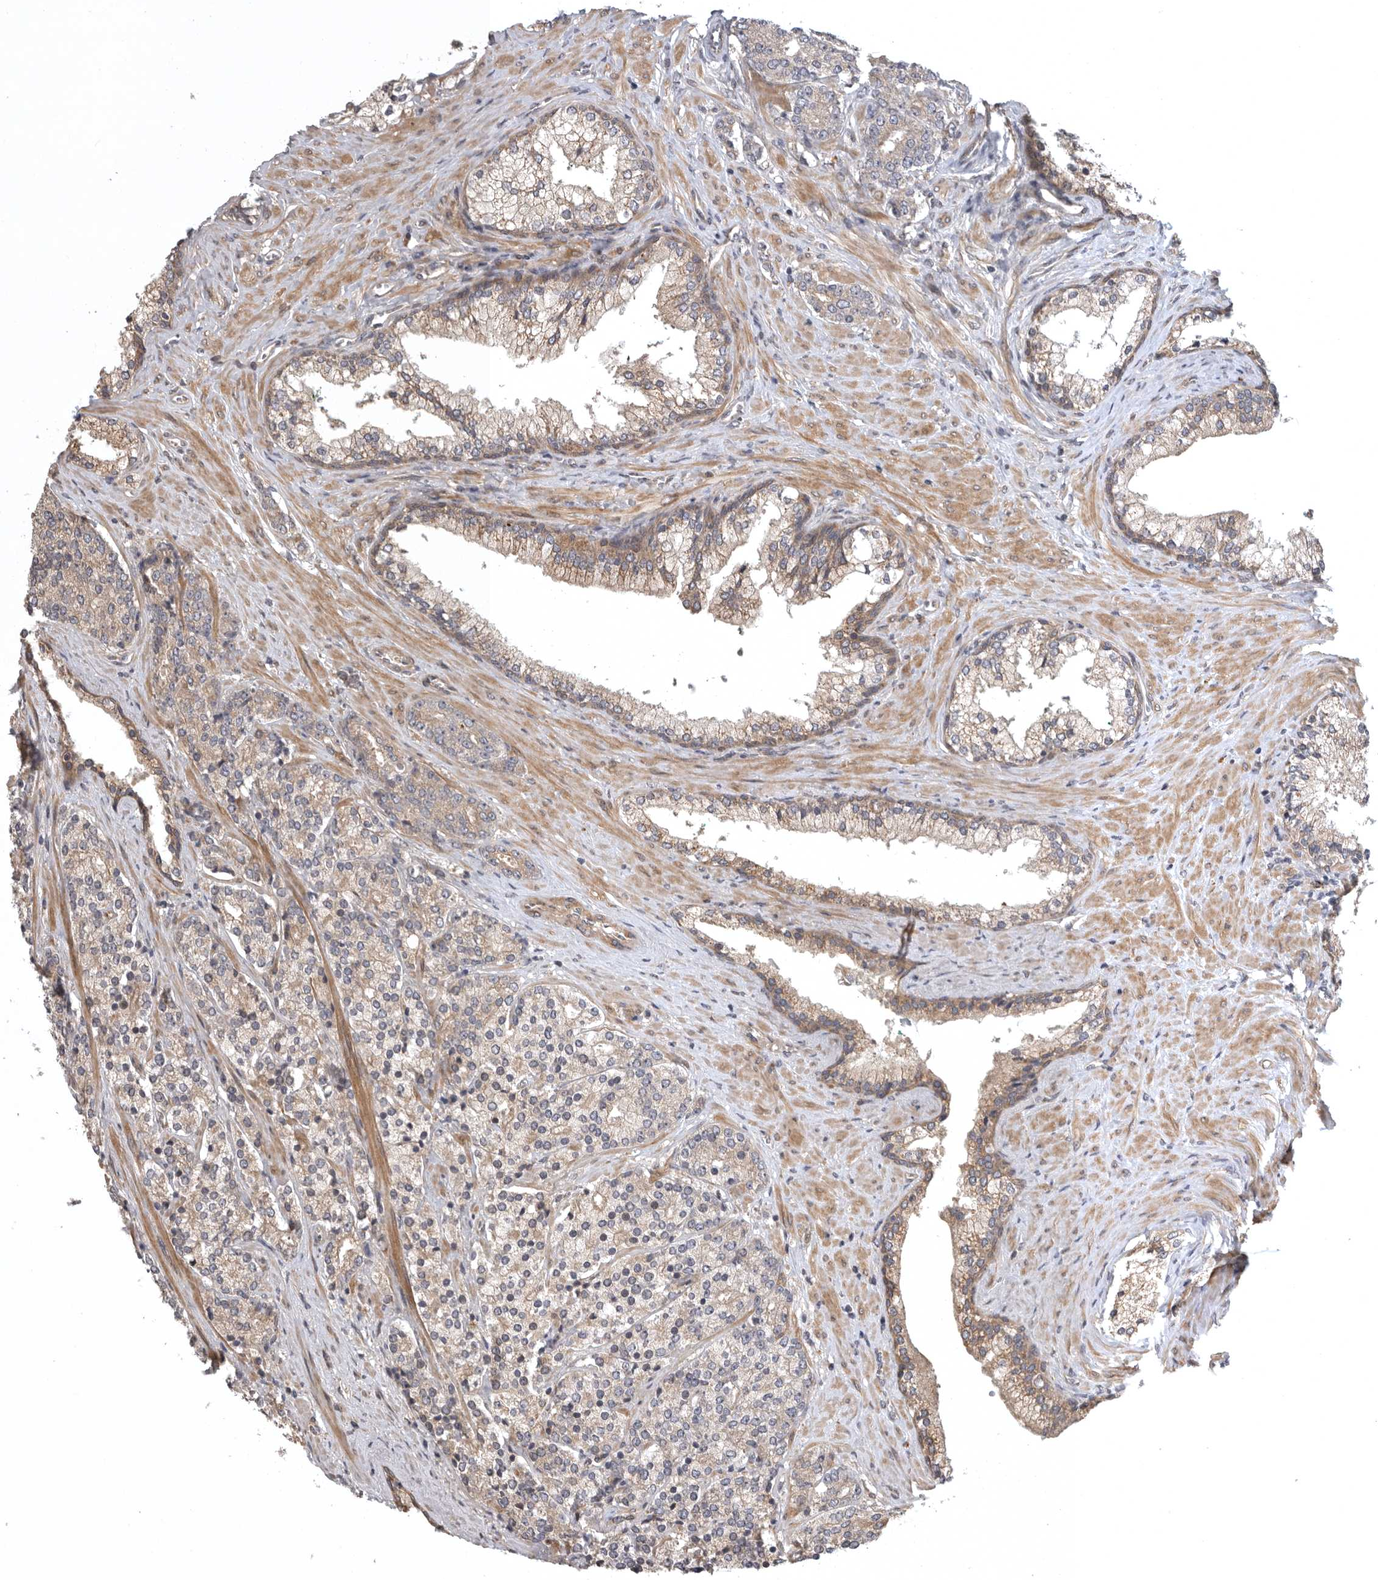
{"staining": {"intensity": "weak", "quantity": "<25%", "location": "cytoplasmic/membranous"}, "tissue": "prostate cancer", "cell_type": "Tumor cells", "image_type": "cancer", "snomed": [{"axis": "morphology", "description": "Adenocarcinoma, High grade"}, {"axis": "topography", "description": "Prostate"}], "caption": "An image of prostate high-grade adenocarcinoma stained for a protein demonstrates no brown staining in tumor cells.", "gene": "CUEDC1", "patient": {"sex": "male", "age": 71}}